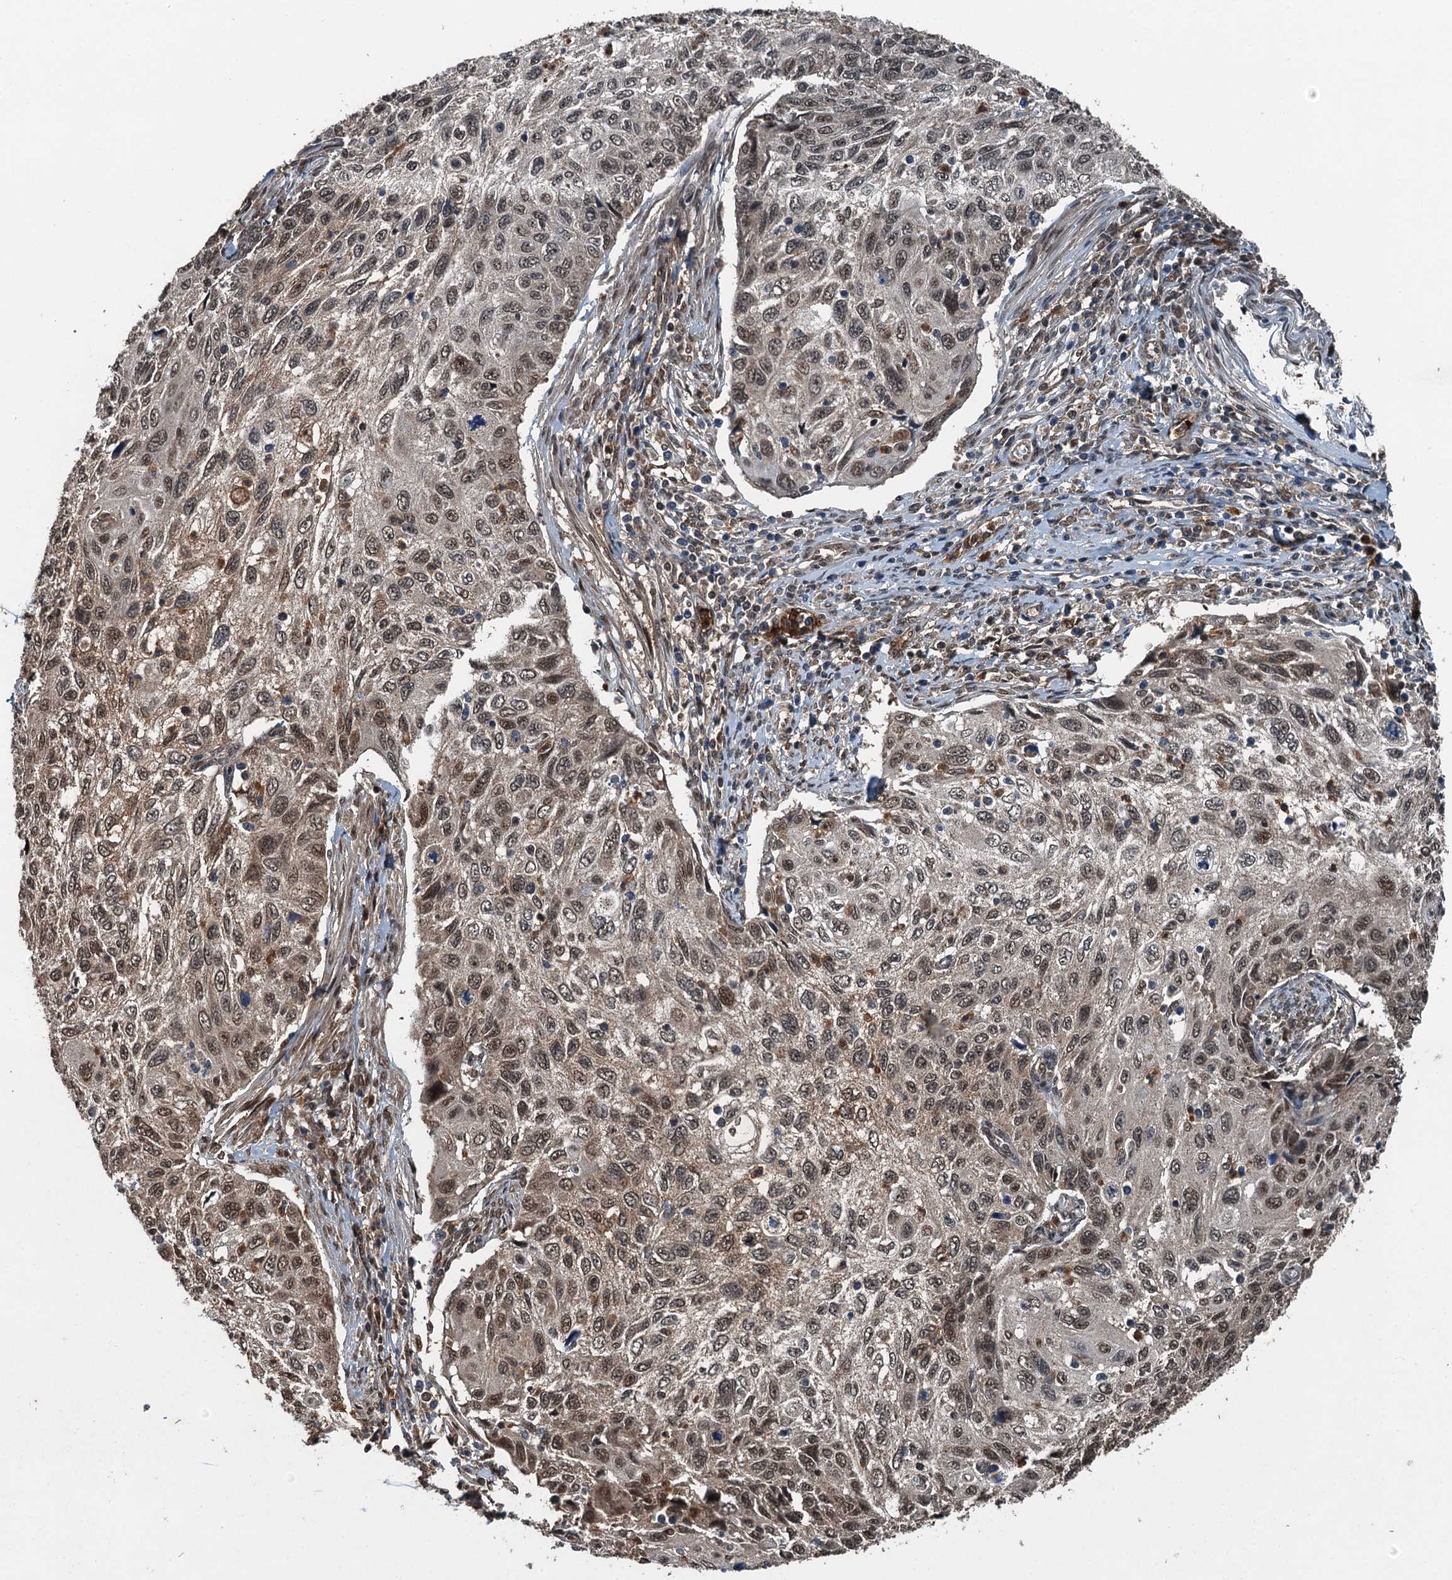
{"staining": {"intensity": "moderate", "quantity": "25%-75%", "location": "nuclear"}, "tissue": "cervical cancer", "cell_type": "Tumor cells", "image_type": "cancer", "snomed": [{"axis": "morphology", "description": "Squamous cell carcinoma, NOS"}, {"axis": "topography", "description": "Cervix"}], "caption": "A high-resolution micrograph shows immunohistochemistry staining of squamous cell carcinoma (cervical), which displays moderate nuclear staining in about 25%-75% of tumor cells.", "gene": "UBXN6", "patient": {"sex": "female", "age": 70}}